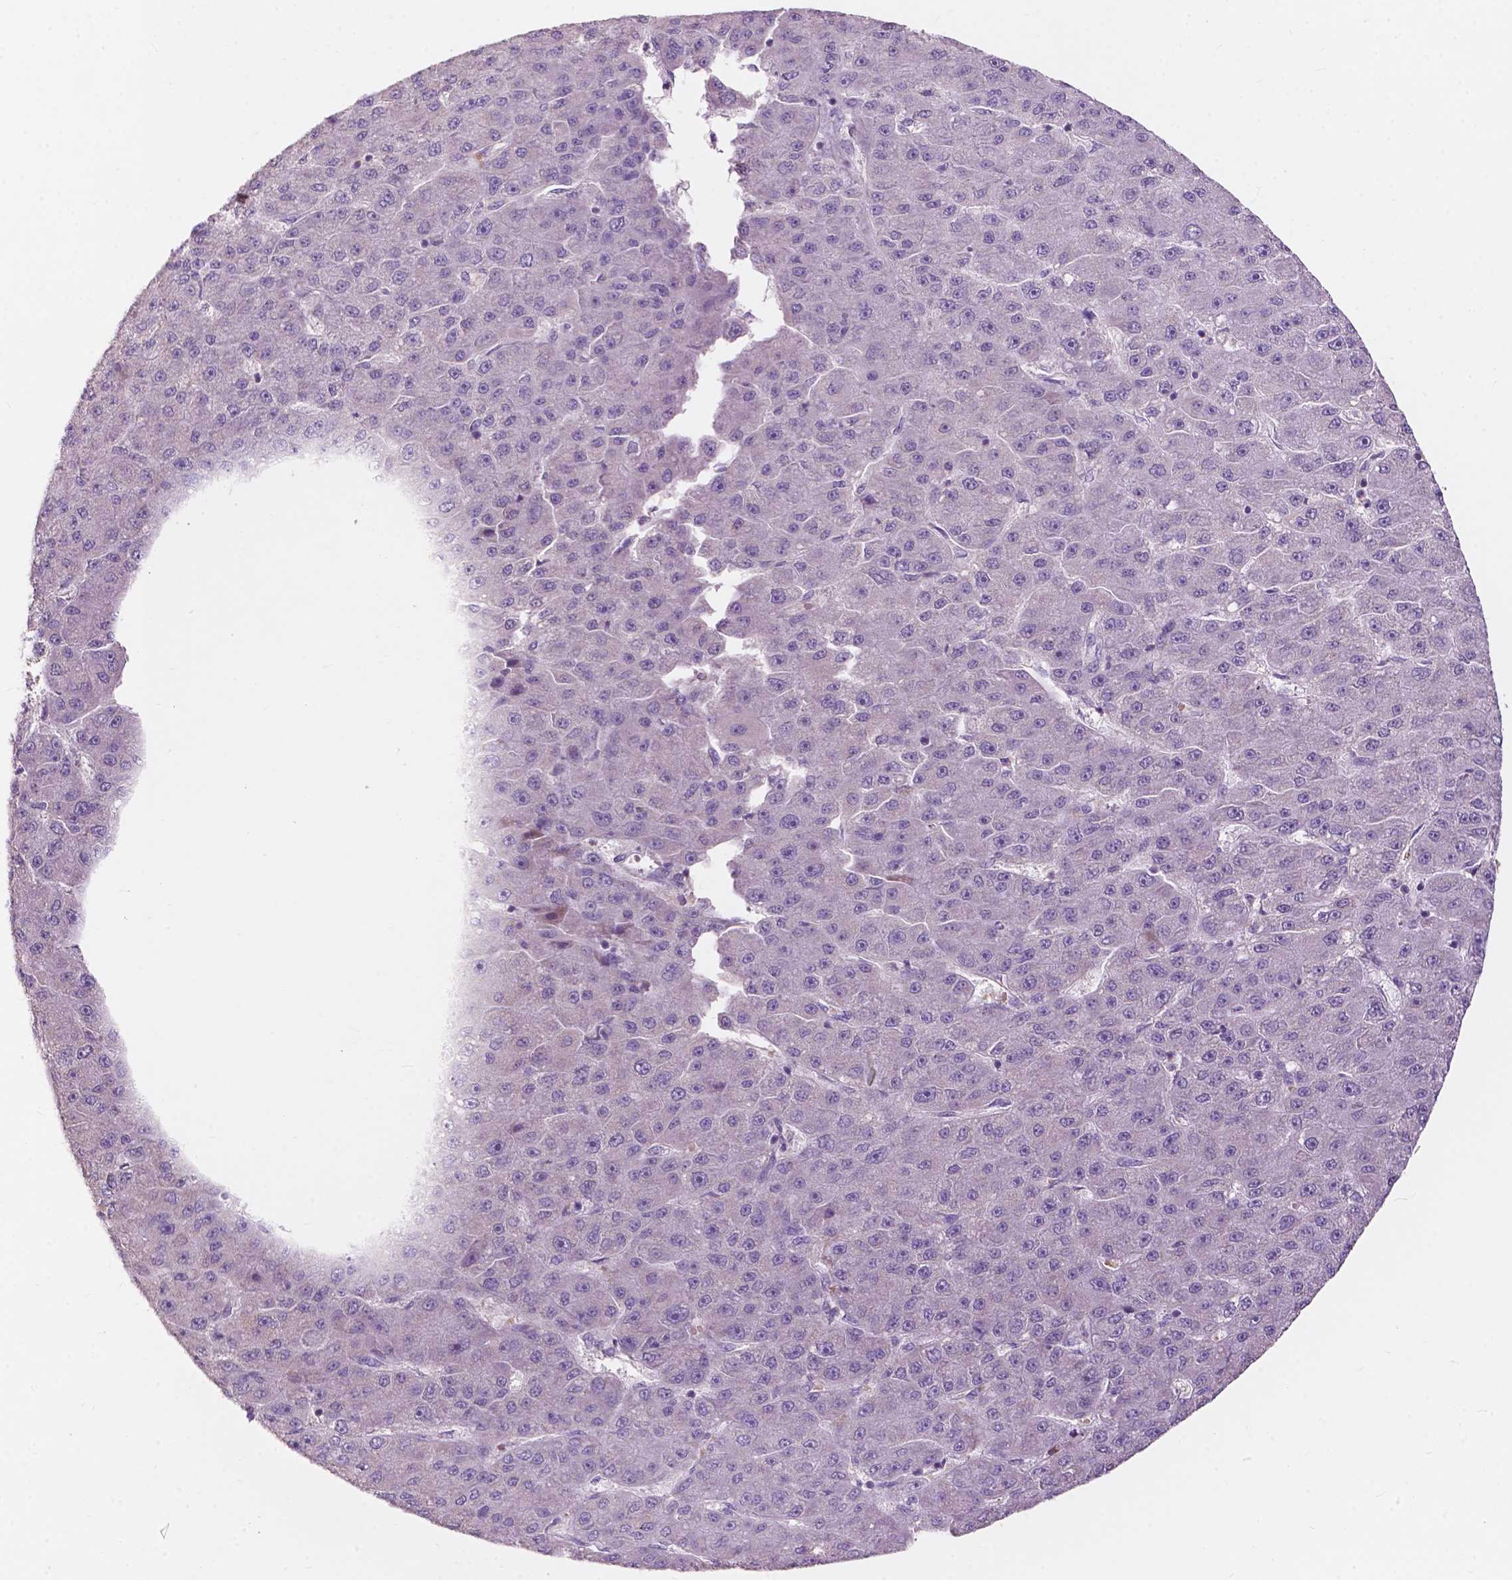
{"staining": {"intensity": "negative", "quantity": "none", "location": "none"}, "tissue": "liver cancer", "cell_type": "Tumor cells", "image_type": "cancer", "snomed": [{"axis": "morphology", "description": "Carcinoma, Hepatocellular, NOS"}, {"axis": "topography", "description": "Liver"}], "caption": "There is no significant expression in tumor cells of liver cancer.", "gene": "NDUFS1", "patient": {"sex": "male", "age": 67}}